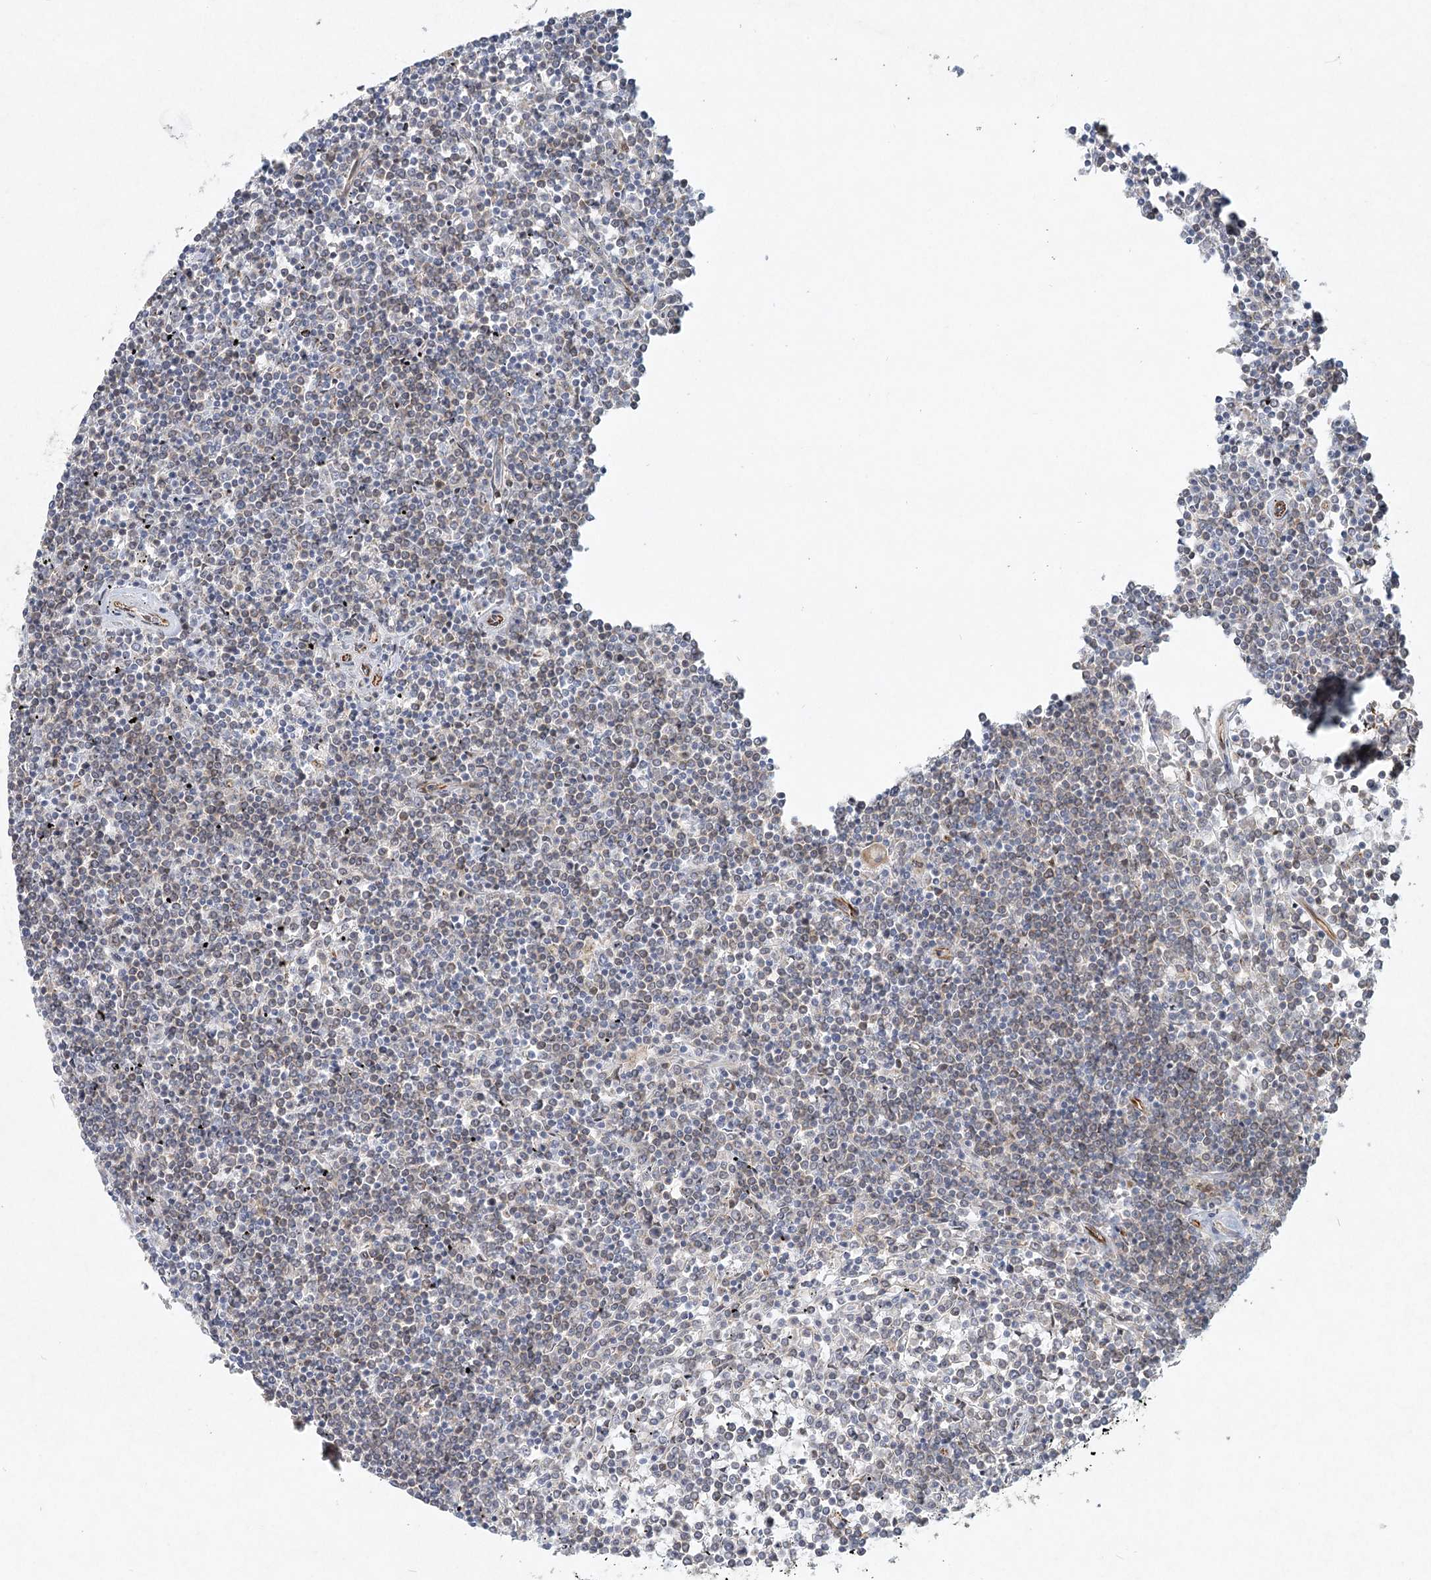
{"staining": {"intensity": "weak", "quantity": "<25%", "location": "cytoplasmic/membranous"}, "tissue": "lymphoma", "cell_type": "Tumor cells", "image_type": "cancer", "snomed": [{"axis": "morphology", "description": "Malignant lymphoma, non-Hodgkin's type, Low grade"}, {"axis": "topography", "description": "Spleen"}], "caption": "High magnification brightfield microscopy of lymphoma stained with DAB (3,3'-diaminobenzidine) (brown) and counterstained with hematoxylin (blue): tumor cells show no significant positivity.", "gene": "LRP2BP", "patient": {"sex": "female", "age": 19}}